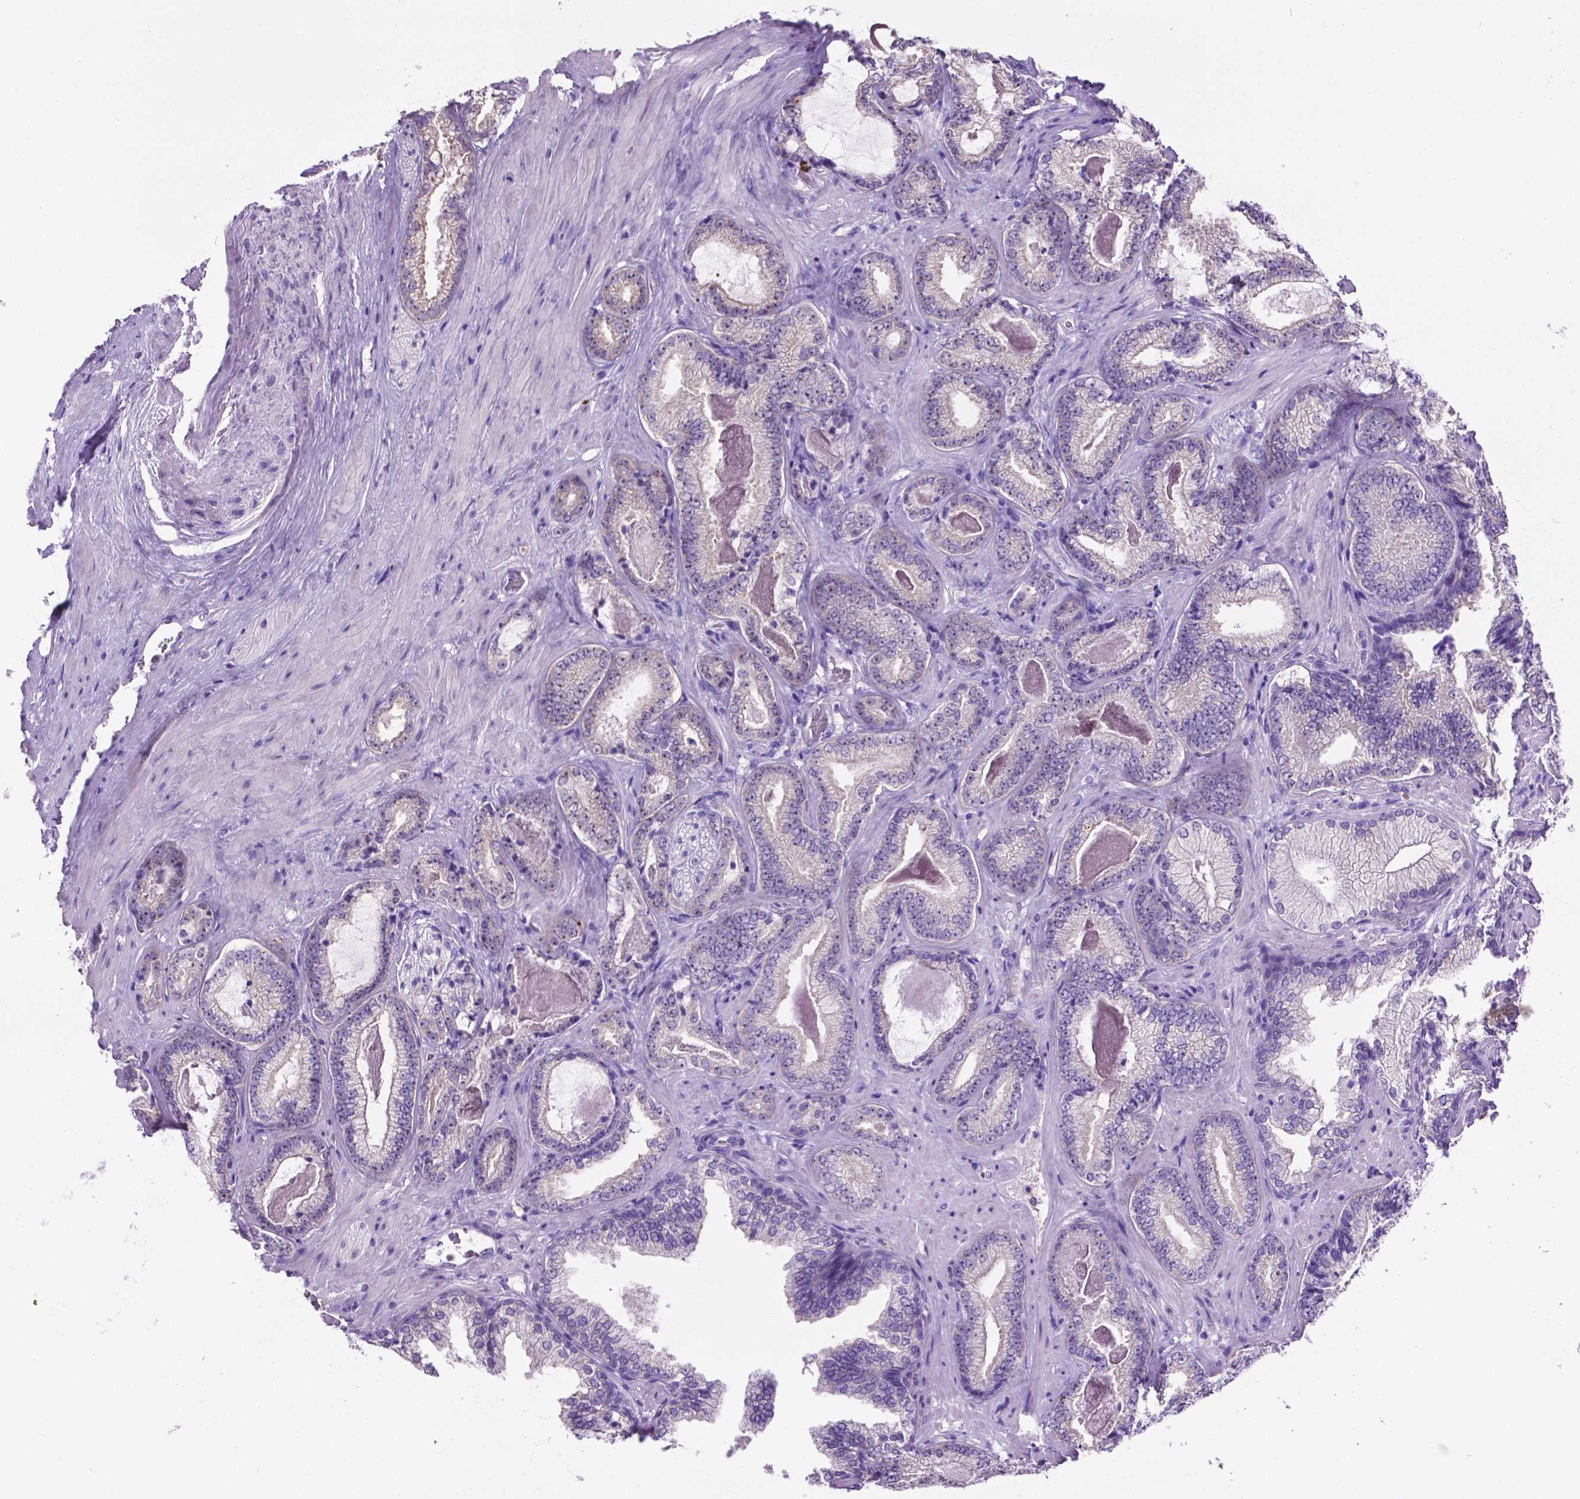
{"staining": {"intensity": "negative", "quantity": "none", "location": "none"}, "tissue": "prostate cancer", "cell_type": "Tumor cells", "image_type": "cancer", "snomed": [{"axis": "morphology", "description": "Adenocarcinoma, Low grade"}, {"axis": "topography", "description": "Prostate"}], "caption": "Human prostate low-grade adenocarcinoma stained for a protein using immunohistochemistry exhibits no positivity in tumor cells.", "gene": "SPDYA", "patient": {"sex": "male", "age": 61}}